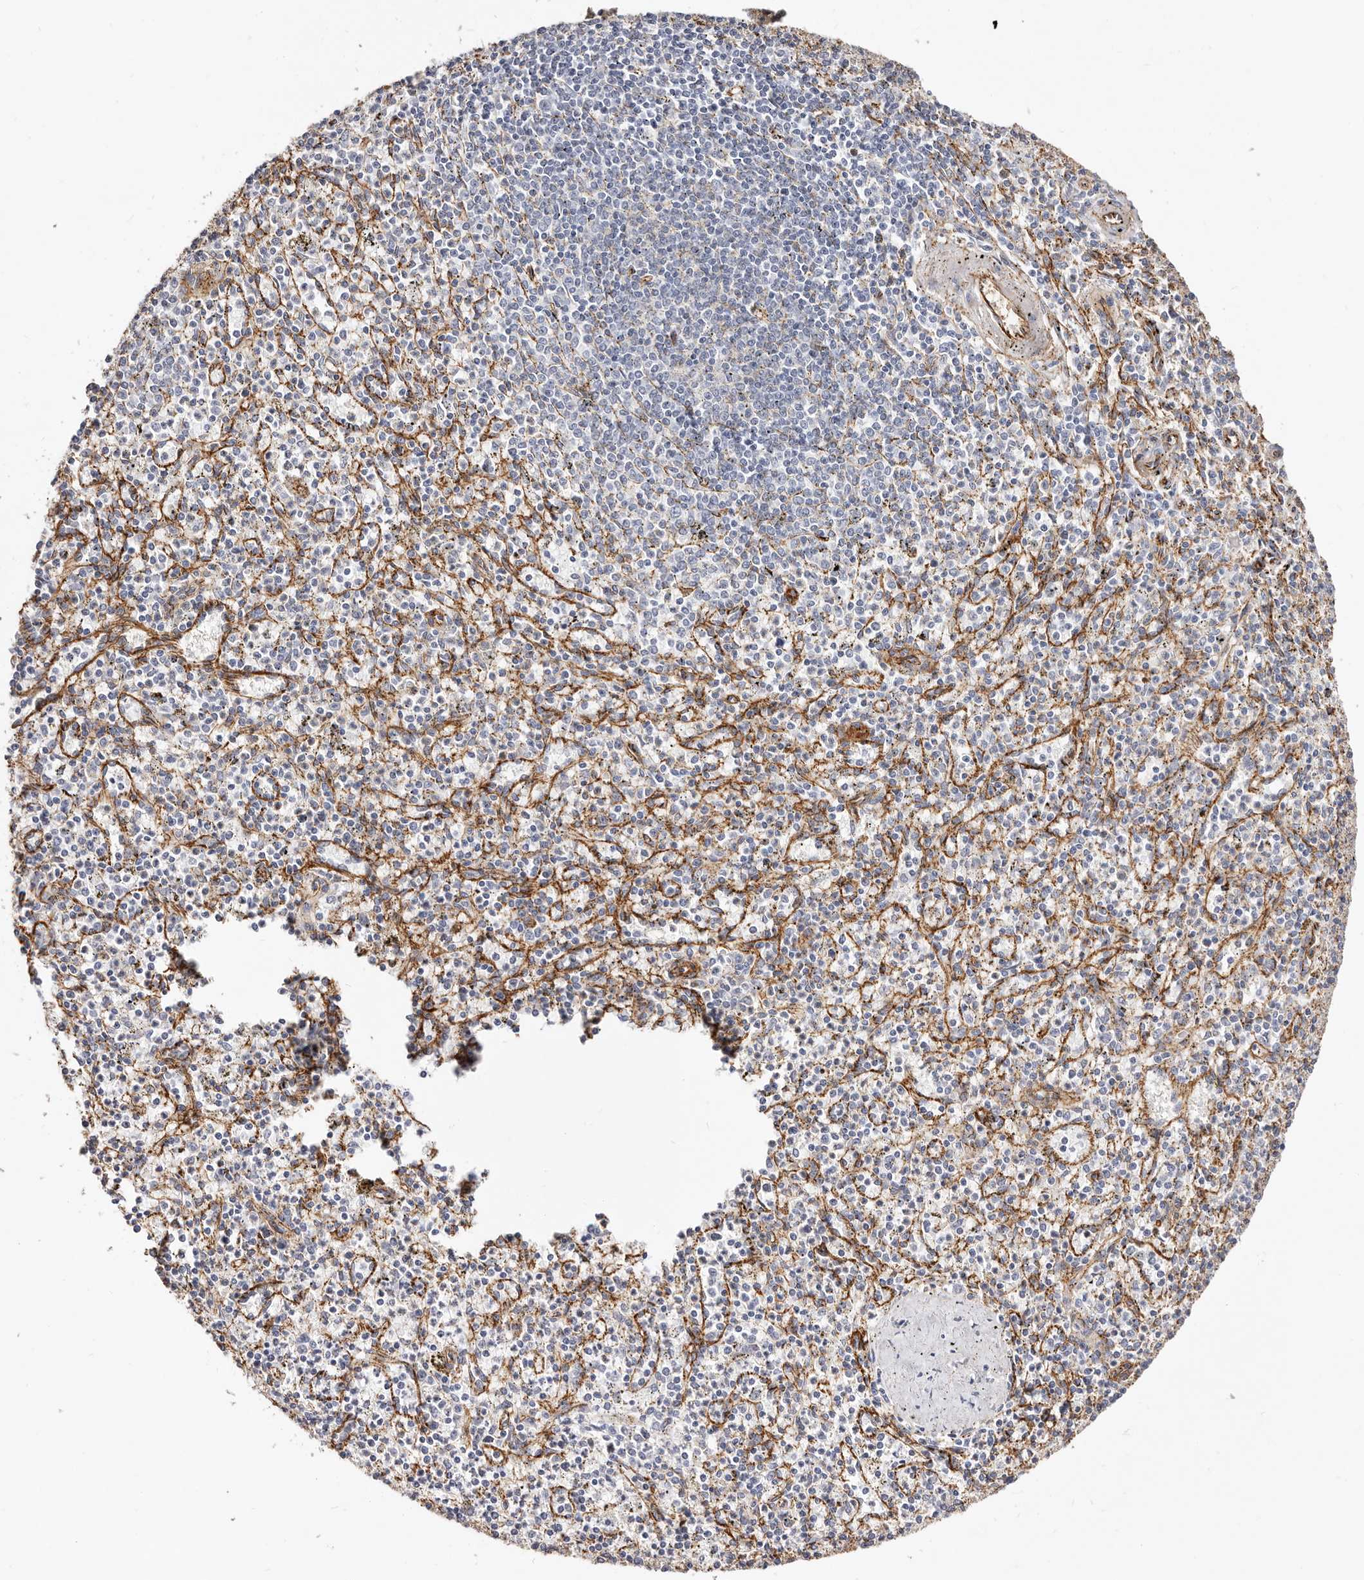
{"staining": {"intensity": "negative", "quantity": "none", "location": "none"}, "tissue": "spleen", "cell_type": "Cells in red pulp", "image_type": "normal", "snomed": [{"axis": "morphology", "description": "Normal tissue, NOS"}, {"axis": "topography", "description": "Spleen"}], "caption": "Benign spleen was stained to show a protein in brown. There is no significant positivity in cells in red pulp. (DAB (3,3'-diaminobenzidine) immunohistochemistry visualized using brightfield microscopy, high magnification).", "gene": "CTNNB1", "patient": {"sex": "male", "age": 72}}